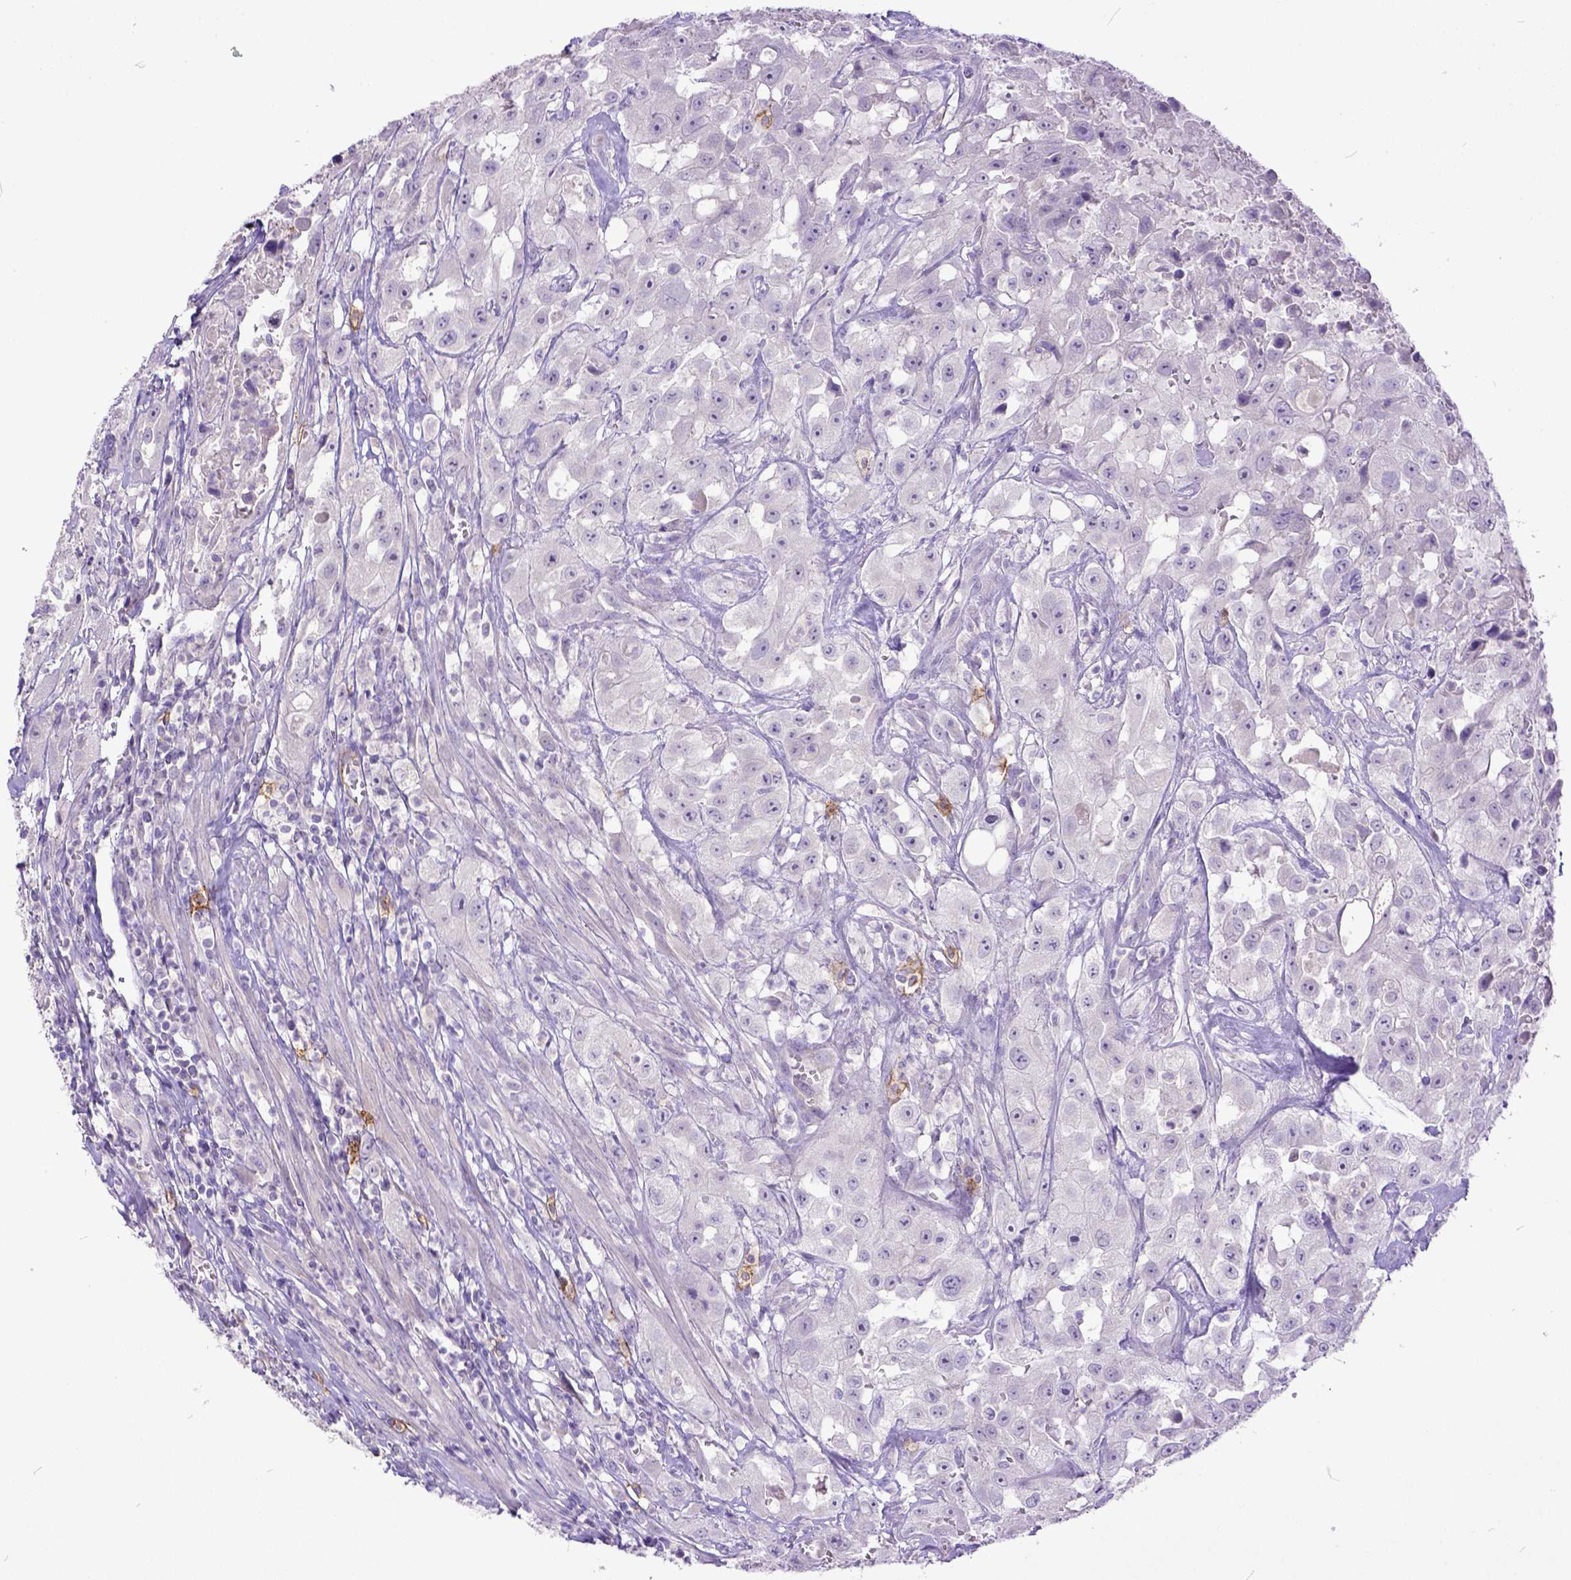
{"staining": {"intensity": "negative", "quantity": "none", "location": "none"}, "tissue": "urothelial cancer", "cell_type": "Tumor cells", "image_type": "cancer", "snomed": [{"axis": "morphology", "description": "Urothelial carcinoma, High grade"}, {"axis": "topography", "description": "Urinary bladder"}], "caption": "IHC of human urothelial carcinoma (high-grade) shows no positivity in tumor cells.", "gene": "KIT", "patient": {"sex": "male", "age": 79}}